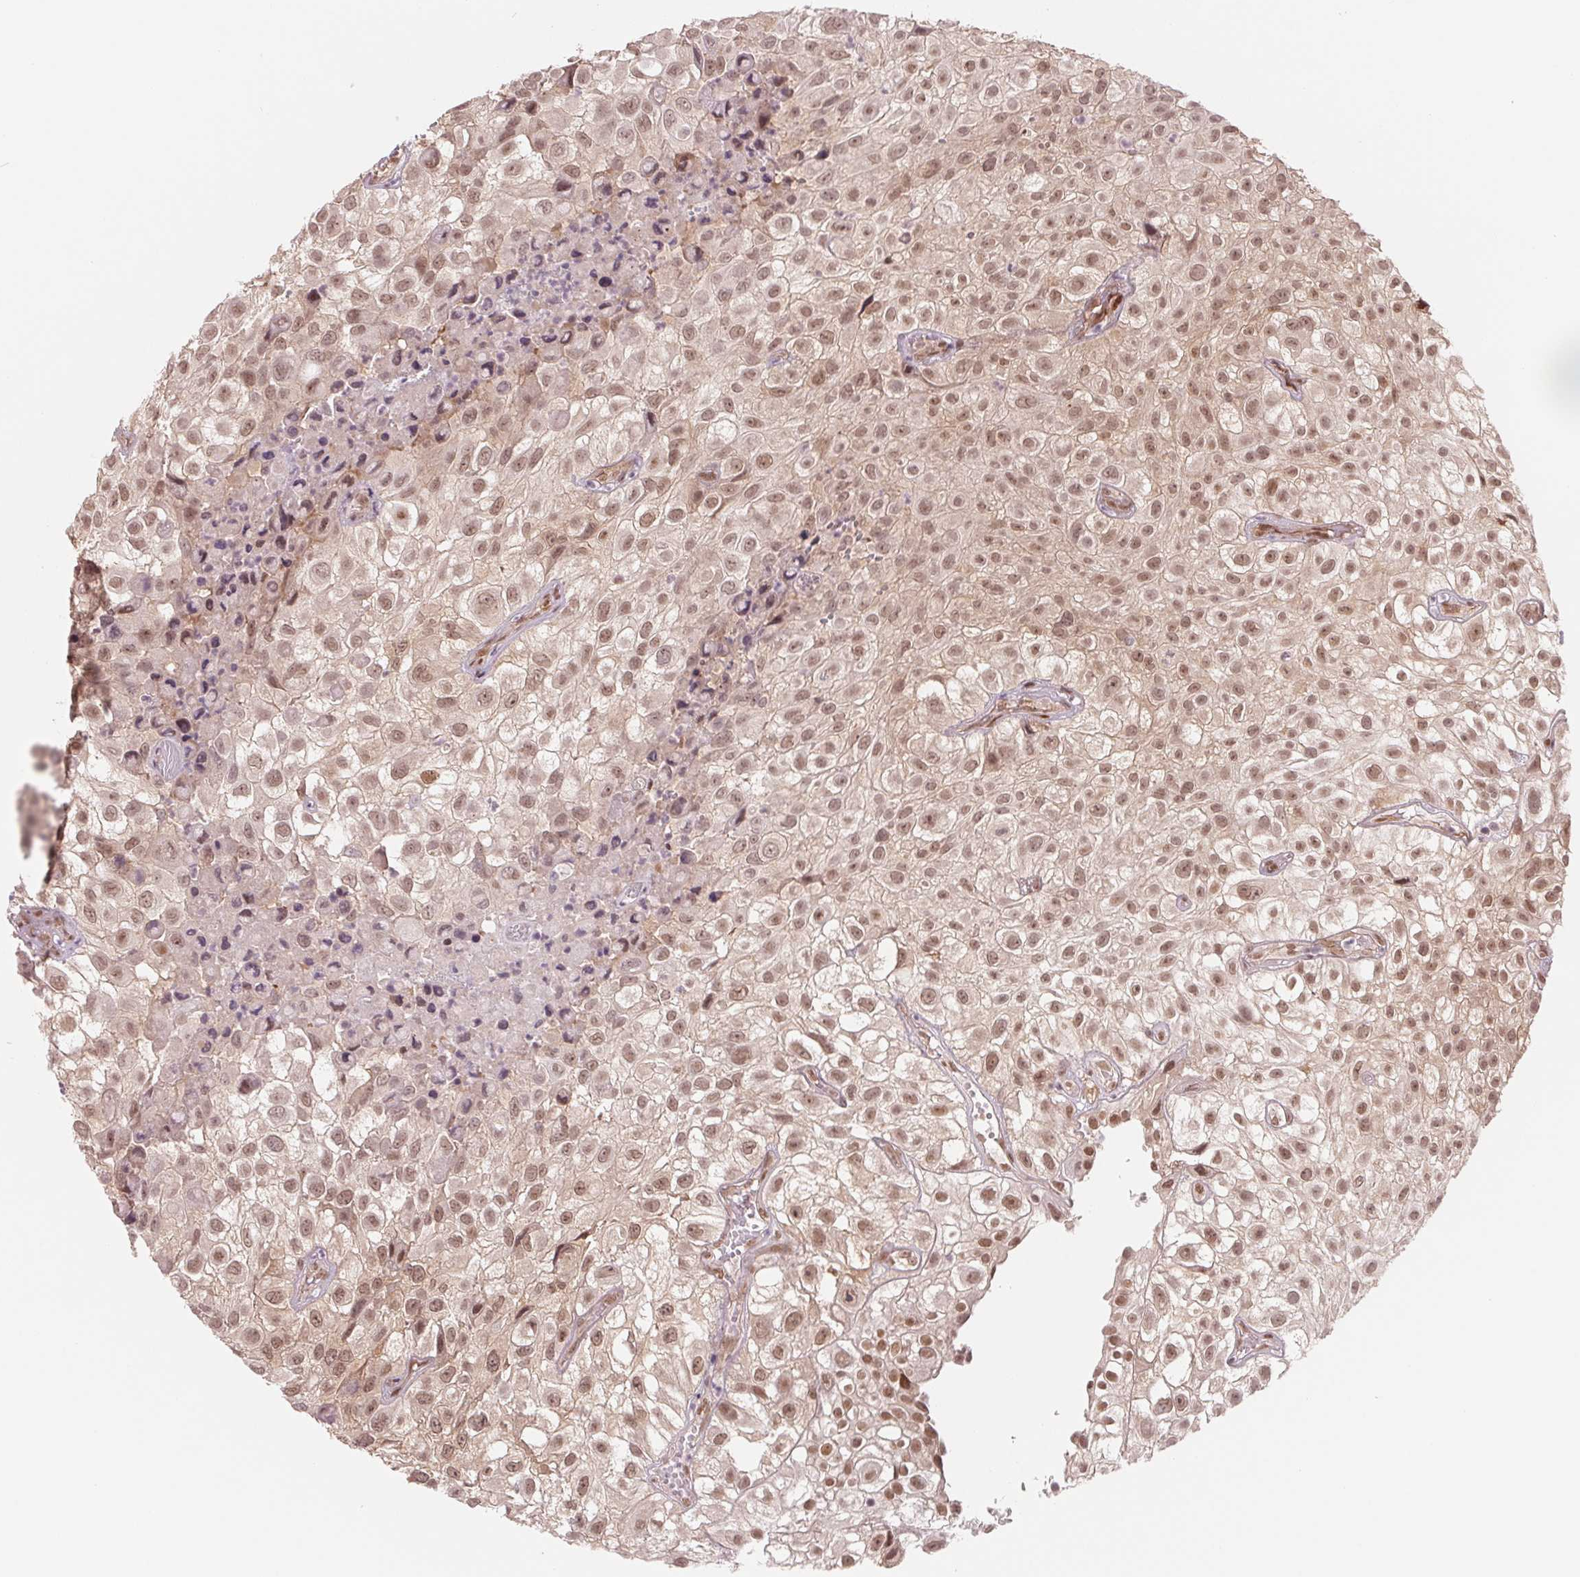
{"staining": {"intensity": "moderate", "quantity": ">75%", "location": "cytoplasmic/membranous,nuclear"}, "tissue": "urothelial cancer", "cell_type": "Tumor cells", "image_type": "cancer", "snomed": [{"axis": "morphology", "description": "Urothelial carcinoma, High grade"}, {"axis": "topography", "description": "Urinary bladder"}], "caption": "There is medium levels of moderate cytoplasmic/membranous and nuclear expression in tumor cells of urothelial cancer, as demonstrated by immunohistochemical staining (brown color).", "gene": "DNAJB6", "patient": {"sex": "male", "age": 56}}